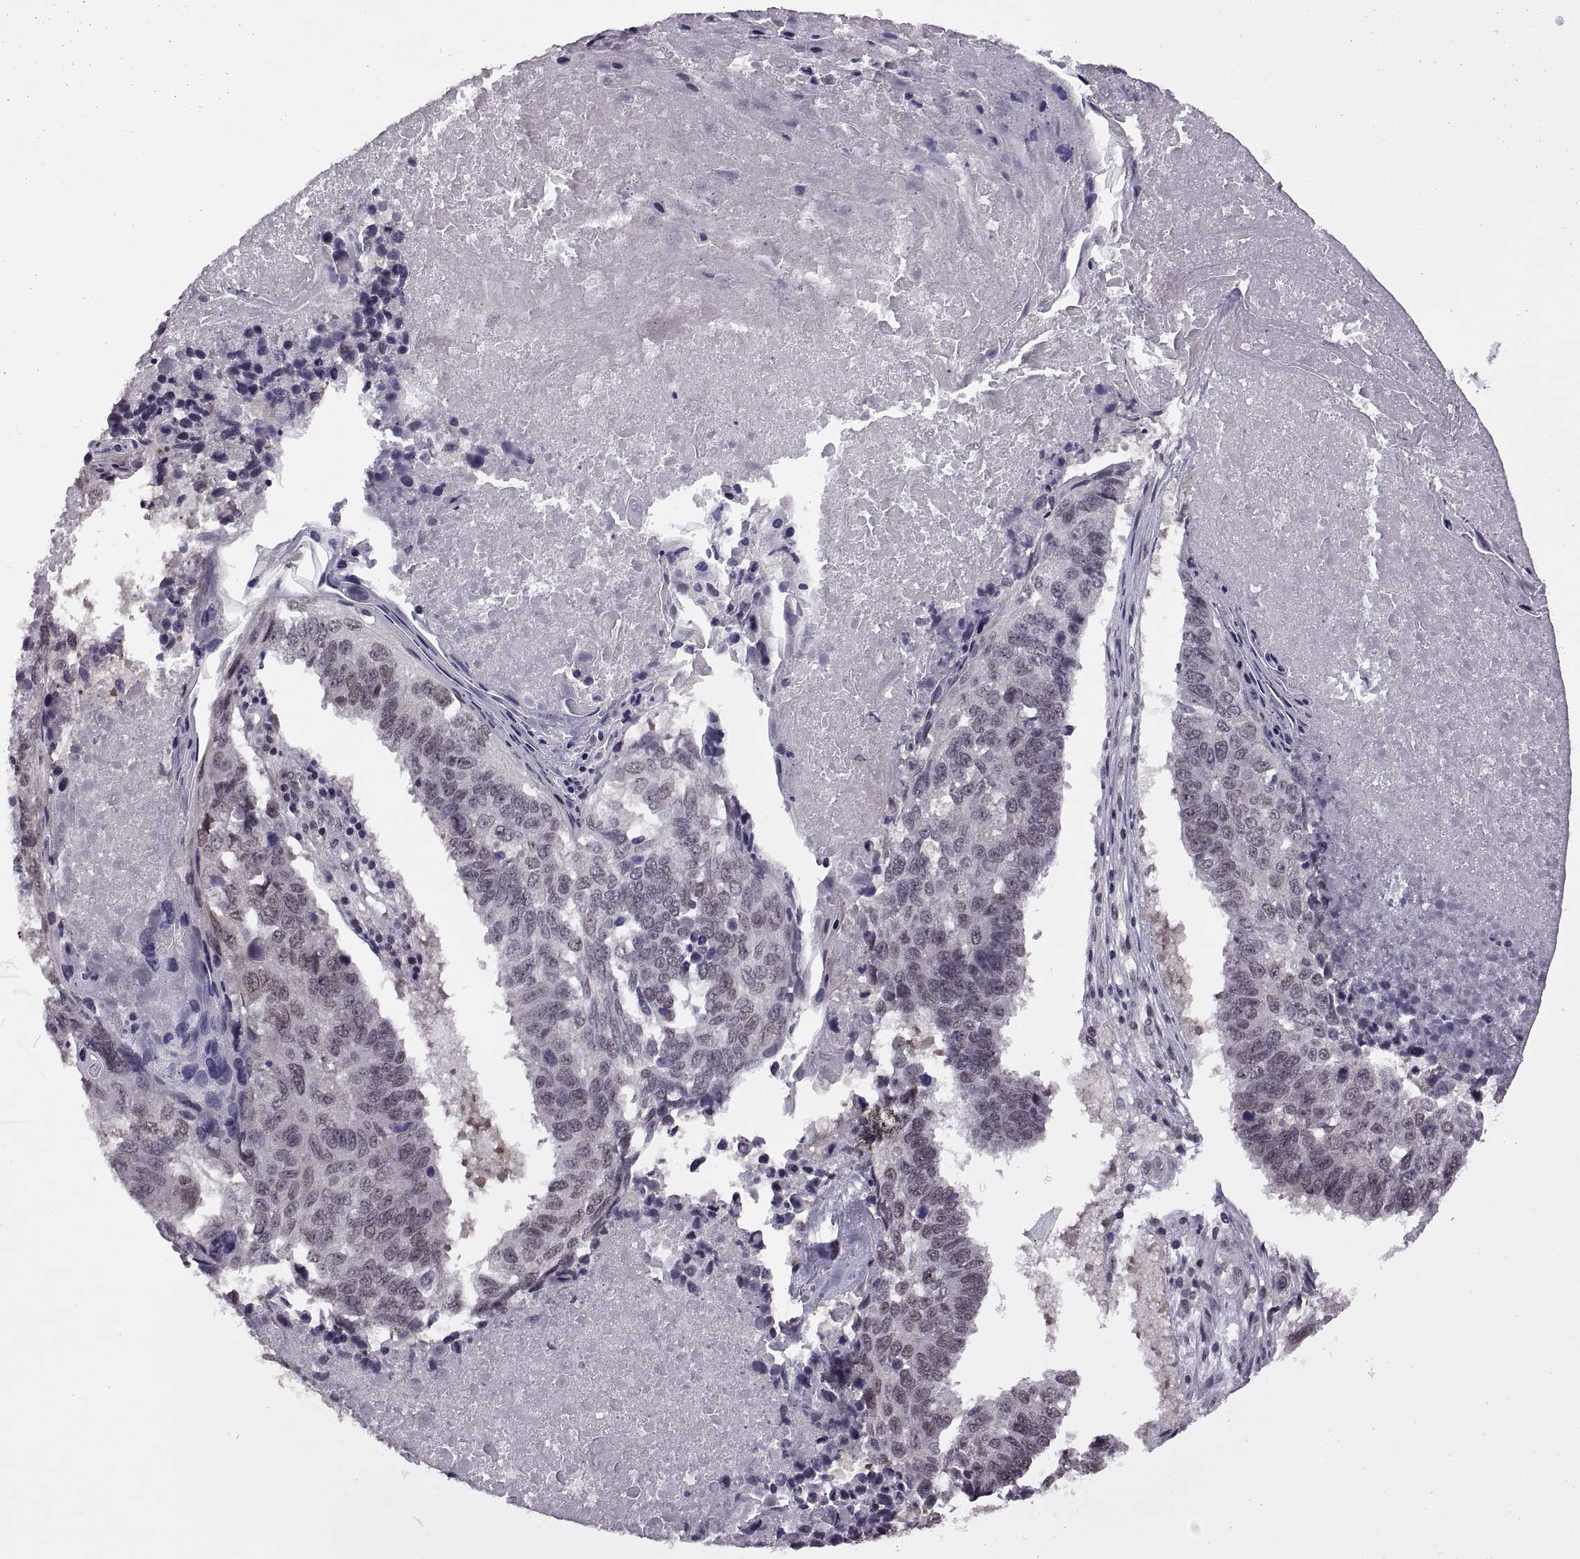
{"staining": {"intensity": "weak", "quantity": "<25%", "location": "nuclear"}, "tissue": "lung cancer", "cell_type": "Tumor cells", "image_type": "cancer", "snomed": [{"axis": "morphology", "description": "Squamous cell carcinoma, NOS"}, {"axis": "topography", "description": "Lung"}], "caption": "Immunohistochemistry image of neoplastic tissue: human lung cancer stained with DAB (3,3'-diaminobenzidine) demonstrates no significant protein positivity in tumor cells.", "gene": "INTS3", "patient": {"sex": "male", "age": 73}}